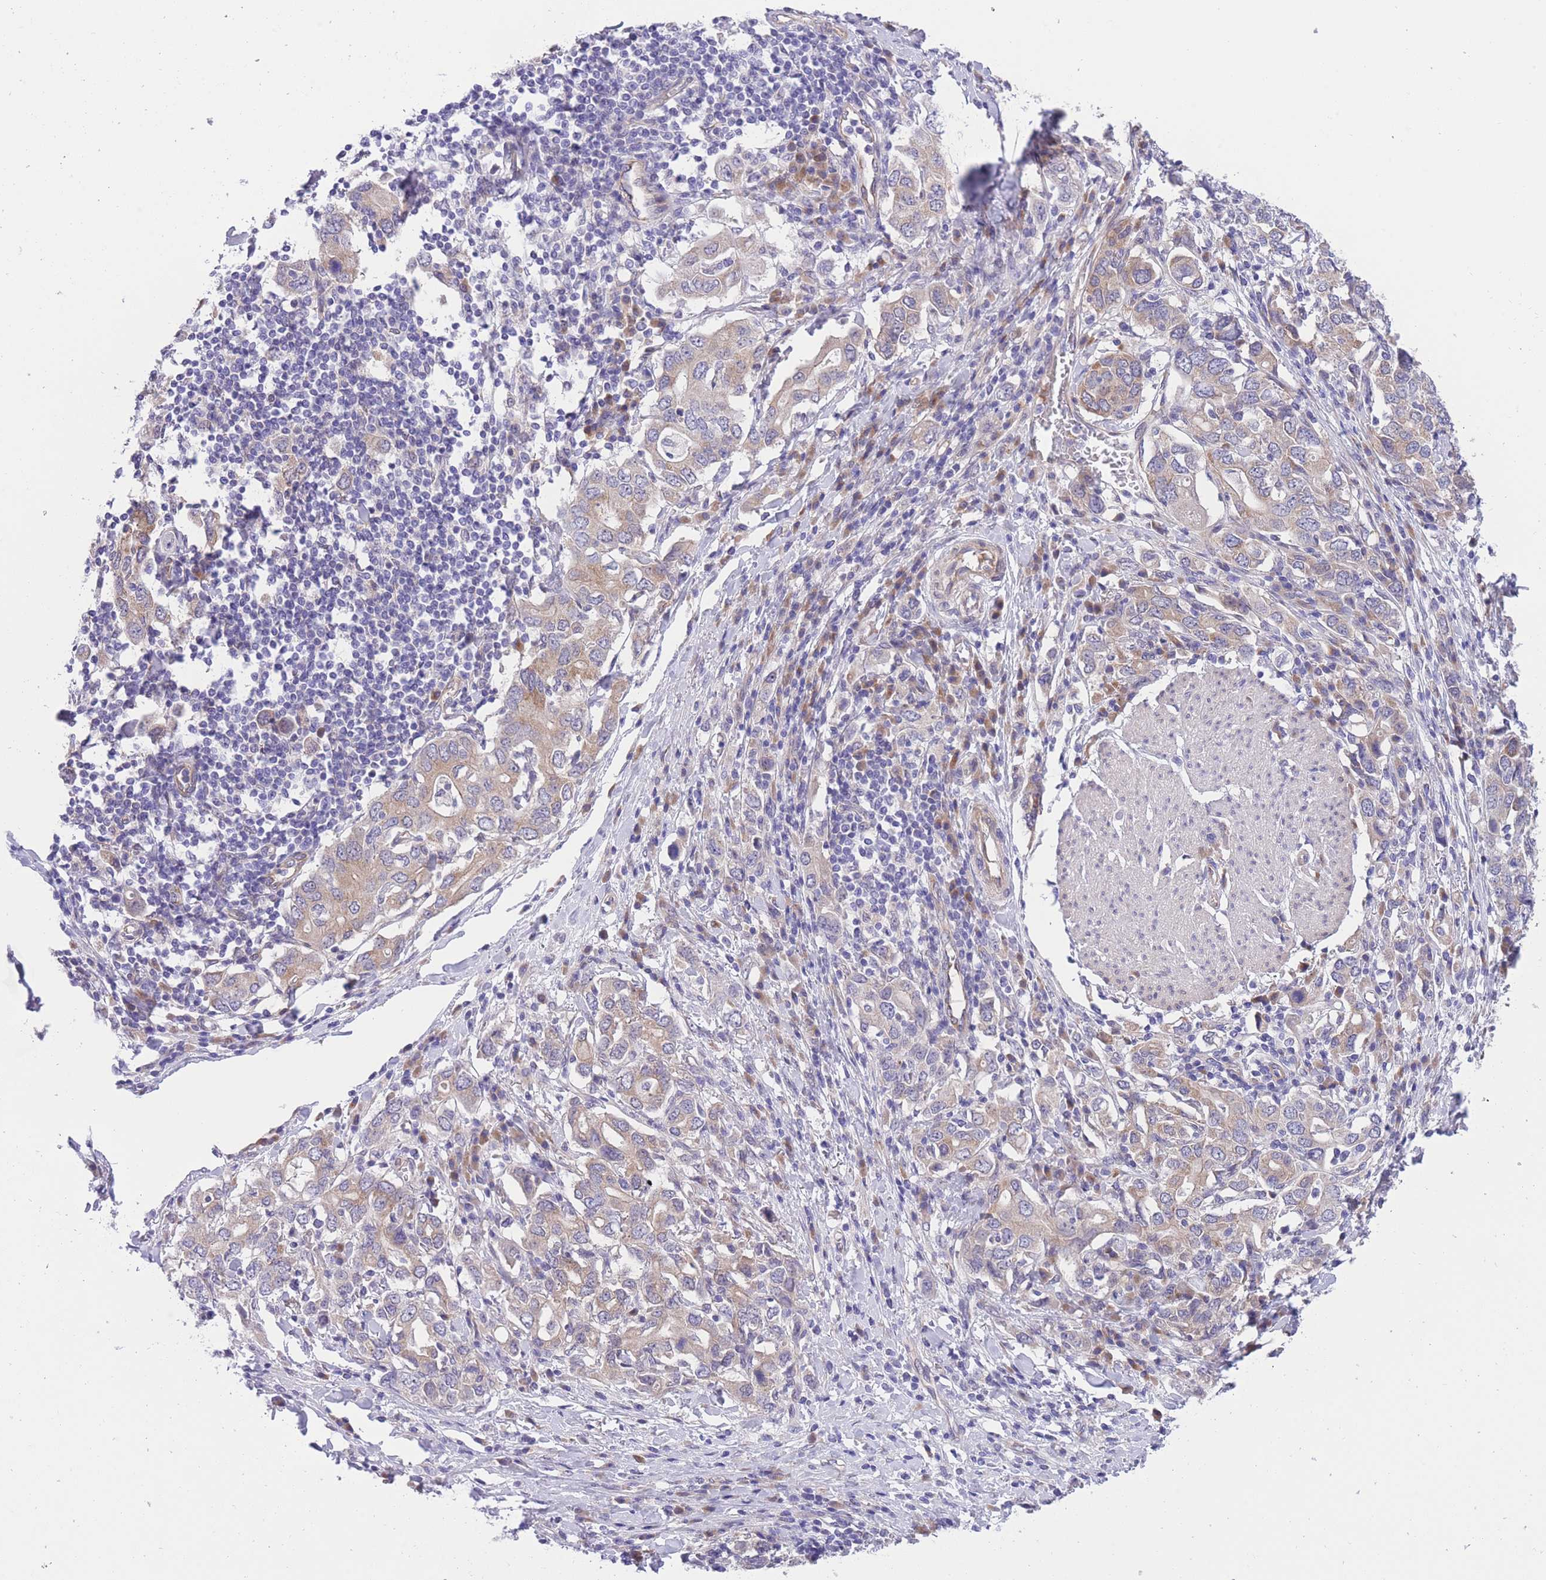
{"staining": {"intensity": "weak", "quantity": "25%-75%", "location": "cytoplasmic/membranous"}, "tissue": "stomach cancer", "cell_type": "Tumor cells", "image_type": "cancer", "snomed": [{"axis": "morphology", "description": "Adenocarcinoma, NOS"}, {"axis": "topography", "description": "Stomach, upper"}, {"axis": "topography", "description": "Stomach"}], "caption": "Stomach adenocarcinoma stained with a protein marker reveals weak staining in tumor cells.", "gene": "WWOX", "patient": {"sex": "male", "age": 62}}